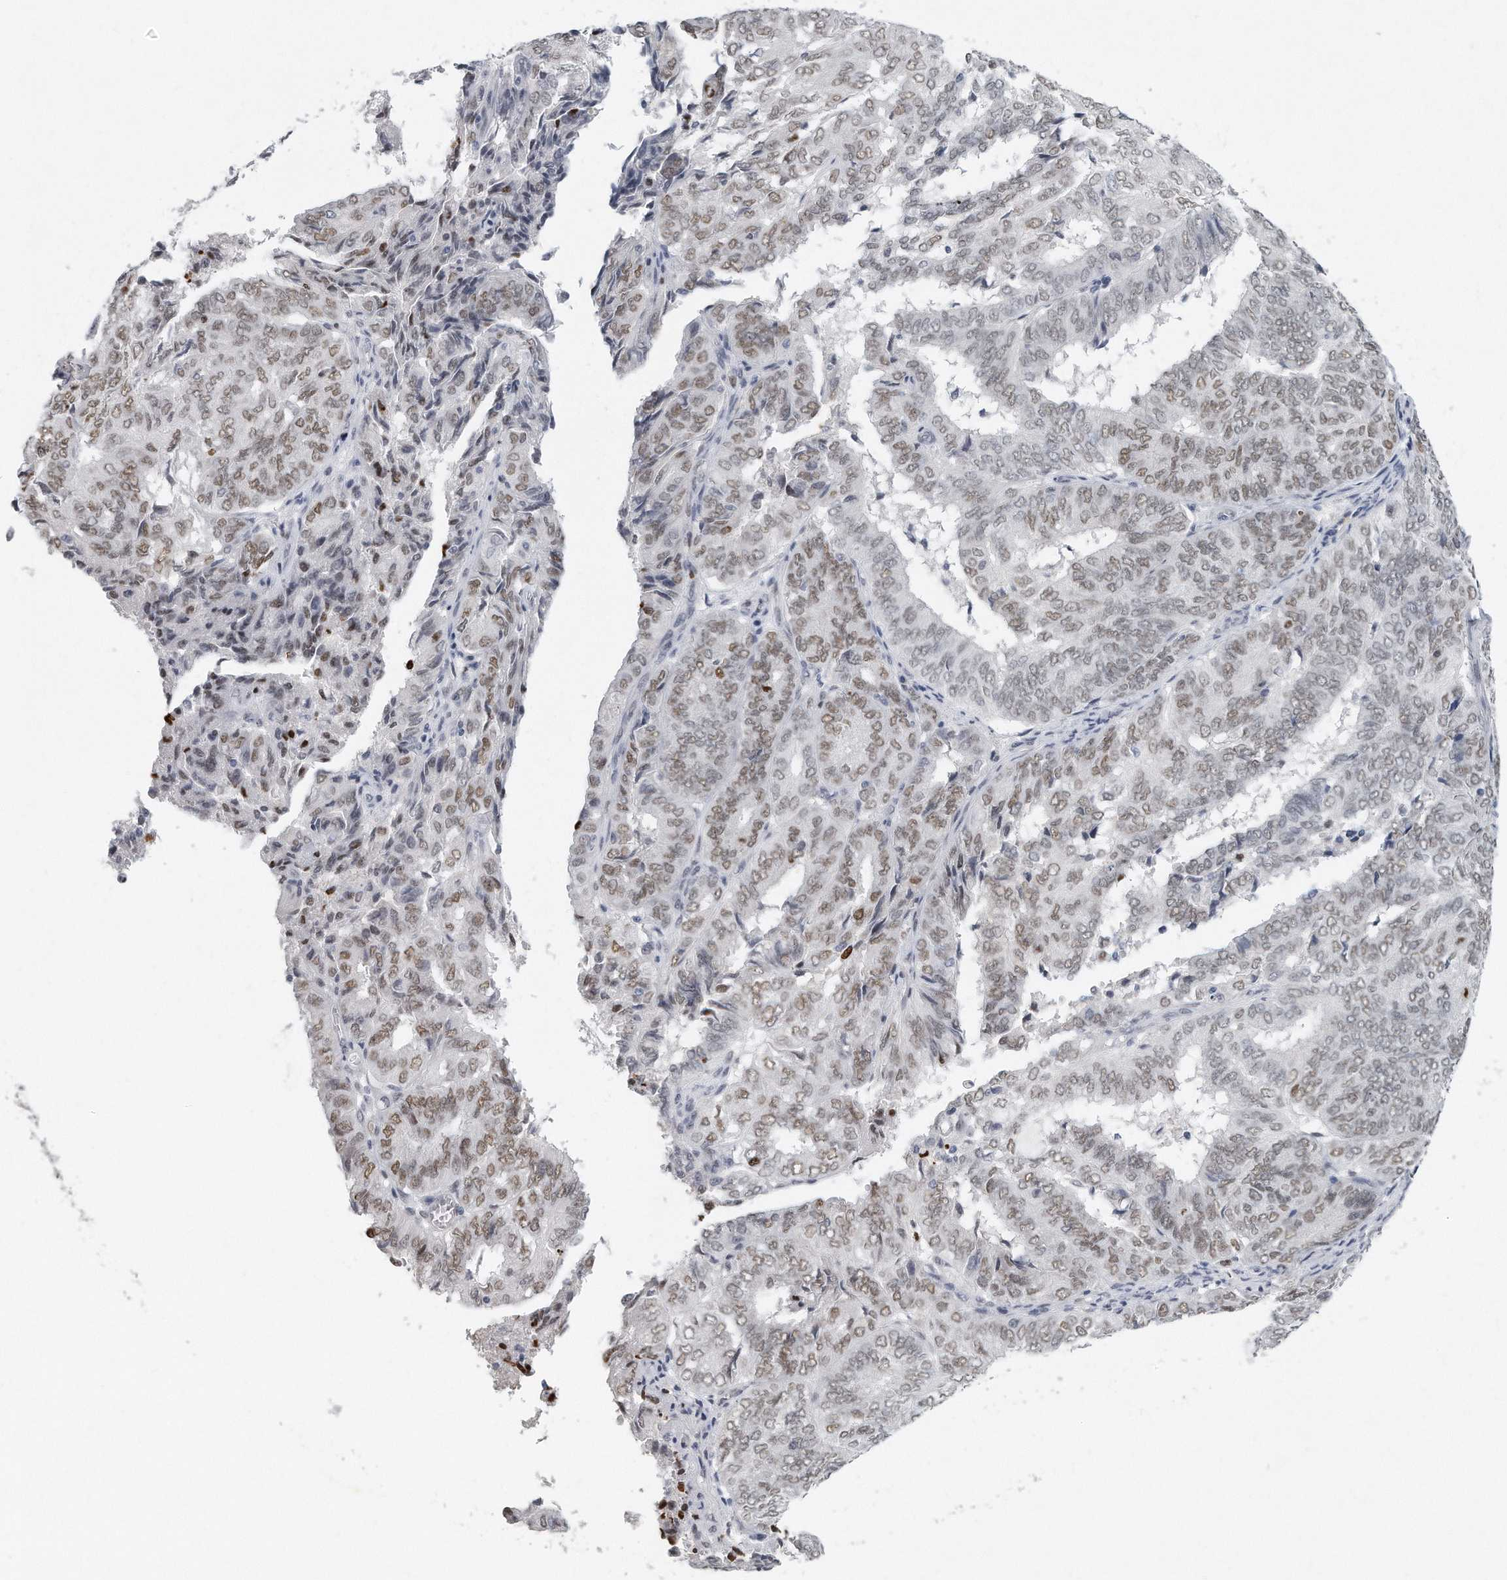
{"staining": {"intensity": "moderate", "quantity": ">75%", "location": "nuclear"}, "tissue": "endometrial cancer", "cell_type": "Tumor cells", "image_type": "cancer", "snomed": [{"axis": "morphology", "description": "Adenocarcinoma, NOS"}, {"axis": "topography", "description": "Uterus"}], "caption": "IHC staining of adenocarcinoma (endometrial), which exhibits medium levels of moderate nuclear expression in approximately >75% of tumor cells indicating moderate nuclear protein staining. The staining was performed using DAB (brown) for protein detection and nuclei were counterstained in hematoxylin (blue).", "gene": "CTBP2", "patient": {"sex": "female", "age": 60}}